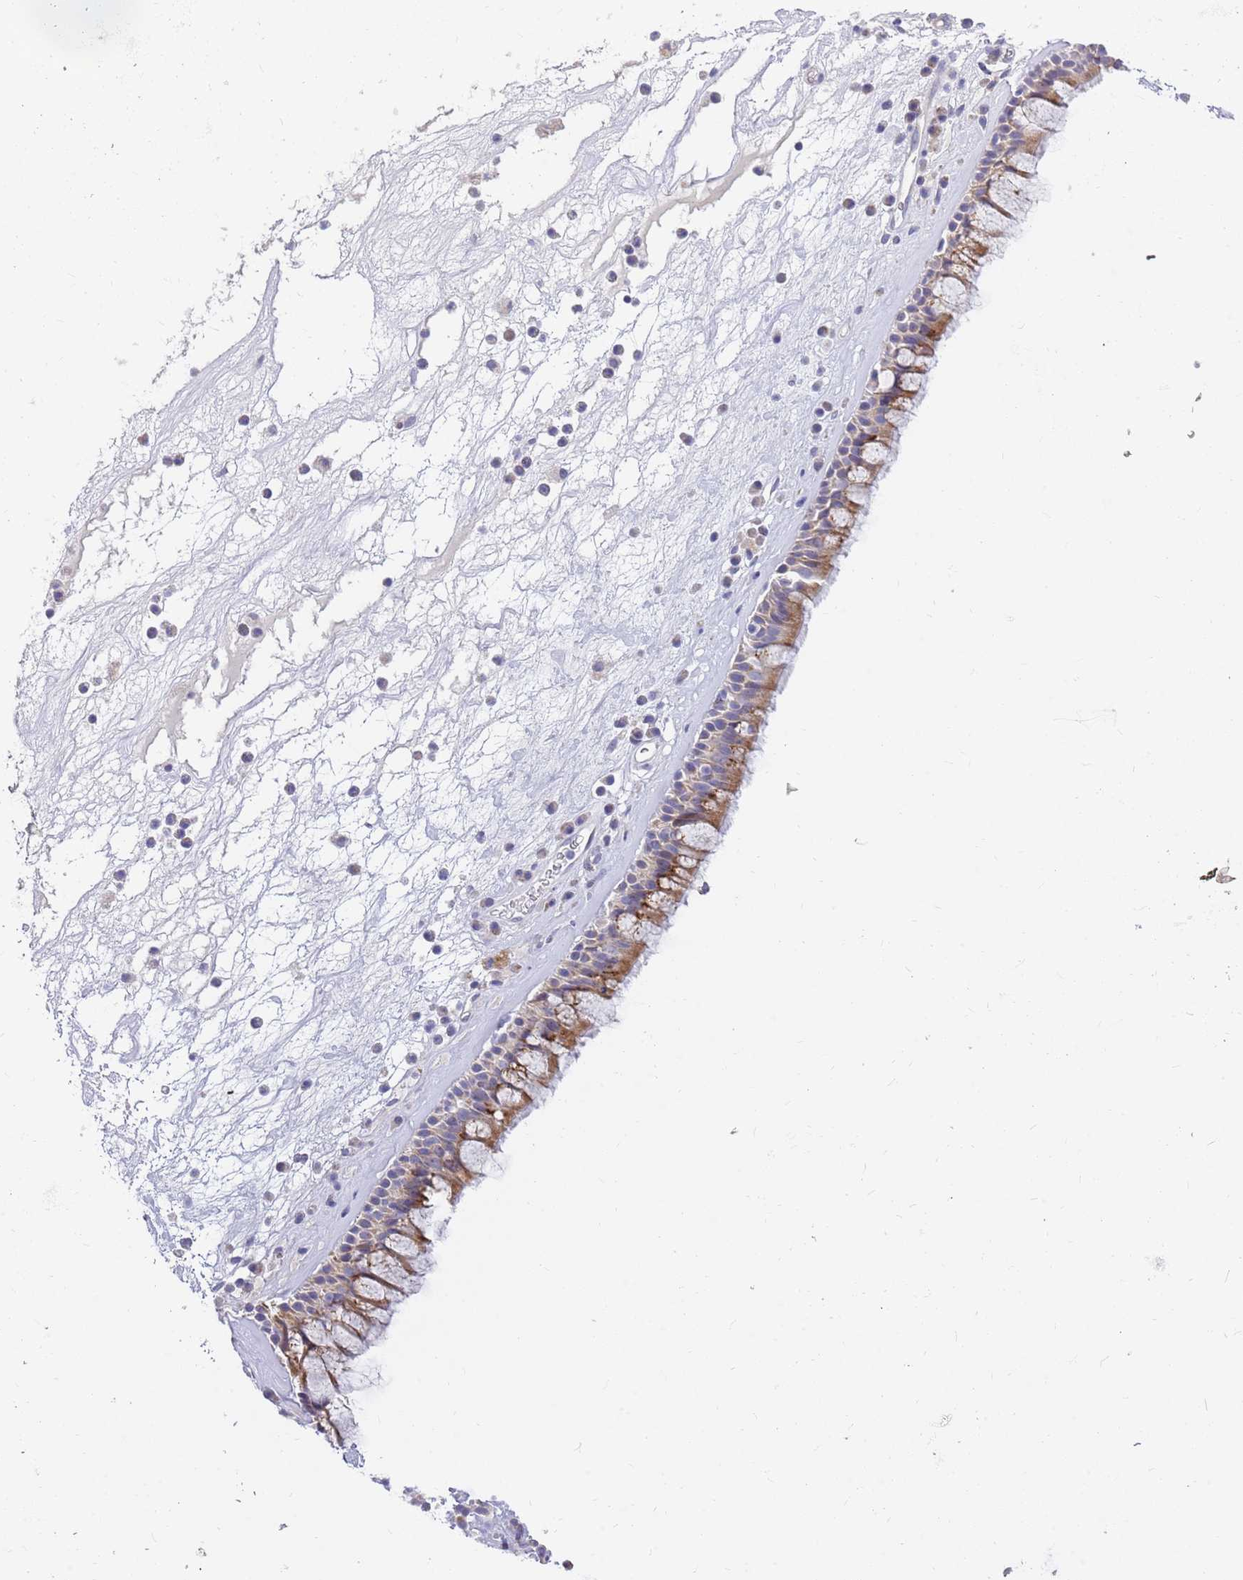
{"staining": {"intensity": "moderate", "quantity": ">75%", "location": "cytoplasmic/membranous"}, "tissue": "nasopharynx", "cell_type": "Respiratory epithelial cells", "image_type": "normal", "snomed": [{"axis": "morphology", "description": "Normal tissue, NOS"}, {"axis": "morphology", "description": "Squamous cell carcinoma, NOS"}, {"axis": "topography", "description": "Nasopharynx"}, {"axis": "topography", "description": "Head-Neck"}], "caption": "Benign nasopharynx was stained to show a protein in brown. There is medium levels of moderate cytoplasmic/membranous positivity in approximately >75% of respiratory epithelial cells. (Stains: DAB (3,3'-diaminobenzidine) in brown, nuclei in blue, Microscopy: brightfield microscopy at high magnification).", "gene": "DNAJA3", "patient": {"sex": "male", "age": 85}}